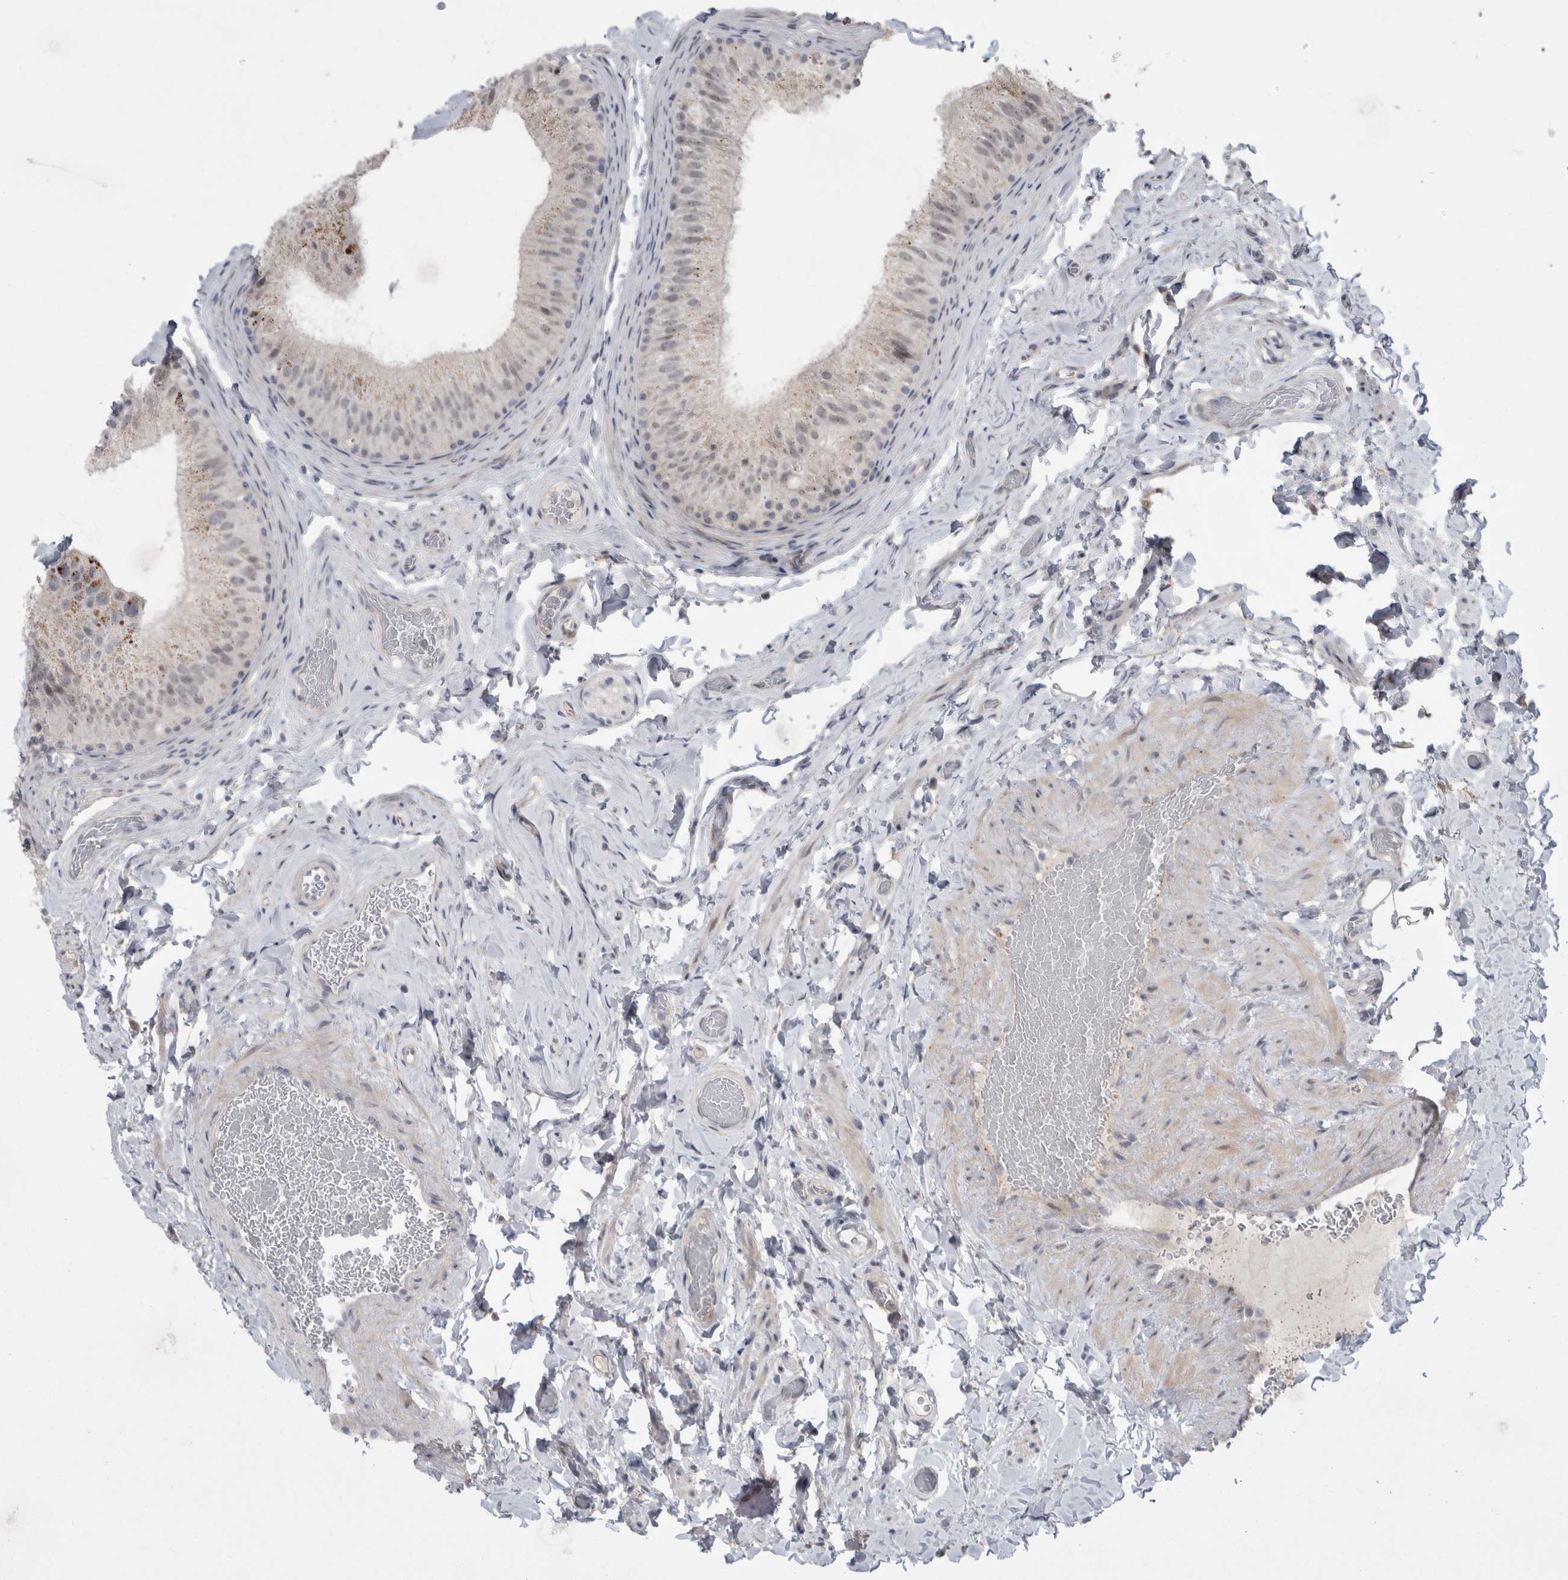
{"staining": {"intensity": "weak", "quantity": "<25%", "location": "cytoplasmic/membranous"}, "tissue": "epididymis", "cell_type": "Glandular cells", "image_type": "normal", "snomed": [{"axis": "morphology", "description": "Normal tissue, NOS"}, {"axis": "topography", "description": "Vascular tissue"}, {"axis": "topography", "description": "Epididymis"}], "caption": "This is an immunohistochemistry photomicrograph of unremarkable epididymis. There is no expression in glandular cells.", "gene": "MTBP", "patient": {"sex": "male", "age": 49}}